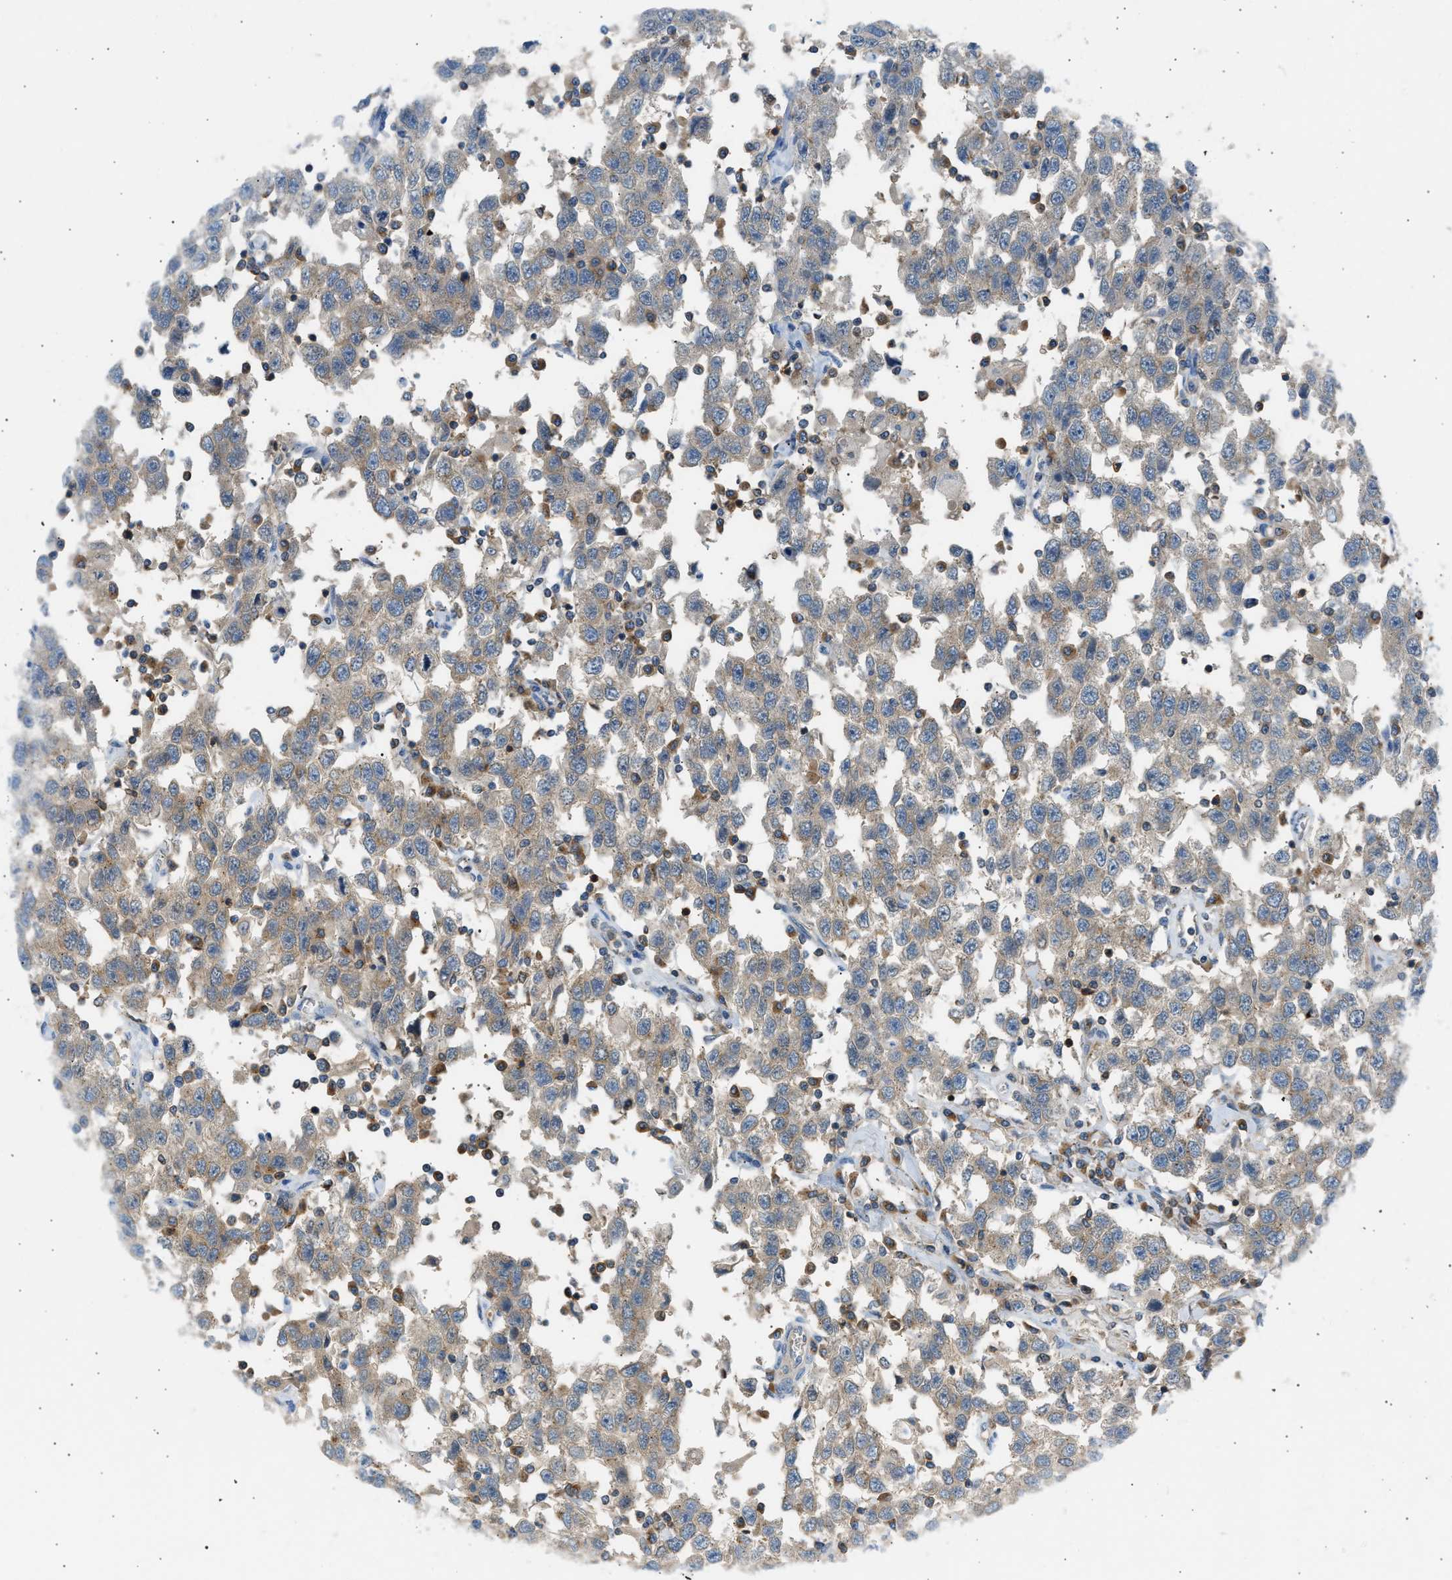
{"staining": {"intensity": "weak", "quantity": "25%-75%", "location": "cytoplasmic/membranous"}, "tissue": "testis cancer", "cell_type": "Tumor cells", "image_type": "cancer", "snomed": [{"axis": "morphology", "description": "Seminoma, NOS"}, {"axis": "topography", "description": "Testis"}], "caption": "A low amount of weak cytoplasmic/membranous staining is present in about 25%-75% of tumor cells in testis seminoma tissue. The staining was performed using DAB (3,3'-diaminobenzidine), with brown indicating positive protein expression. Nuclei are stained blue with hematoxylin.", "gene": "TRIM50", "patient": {"sex": "male", "age": 41}}